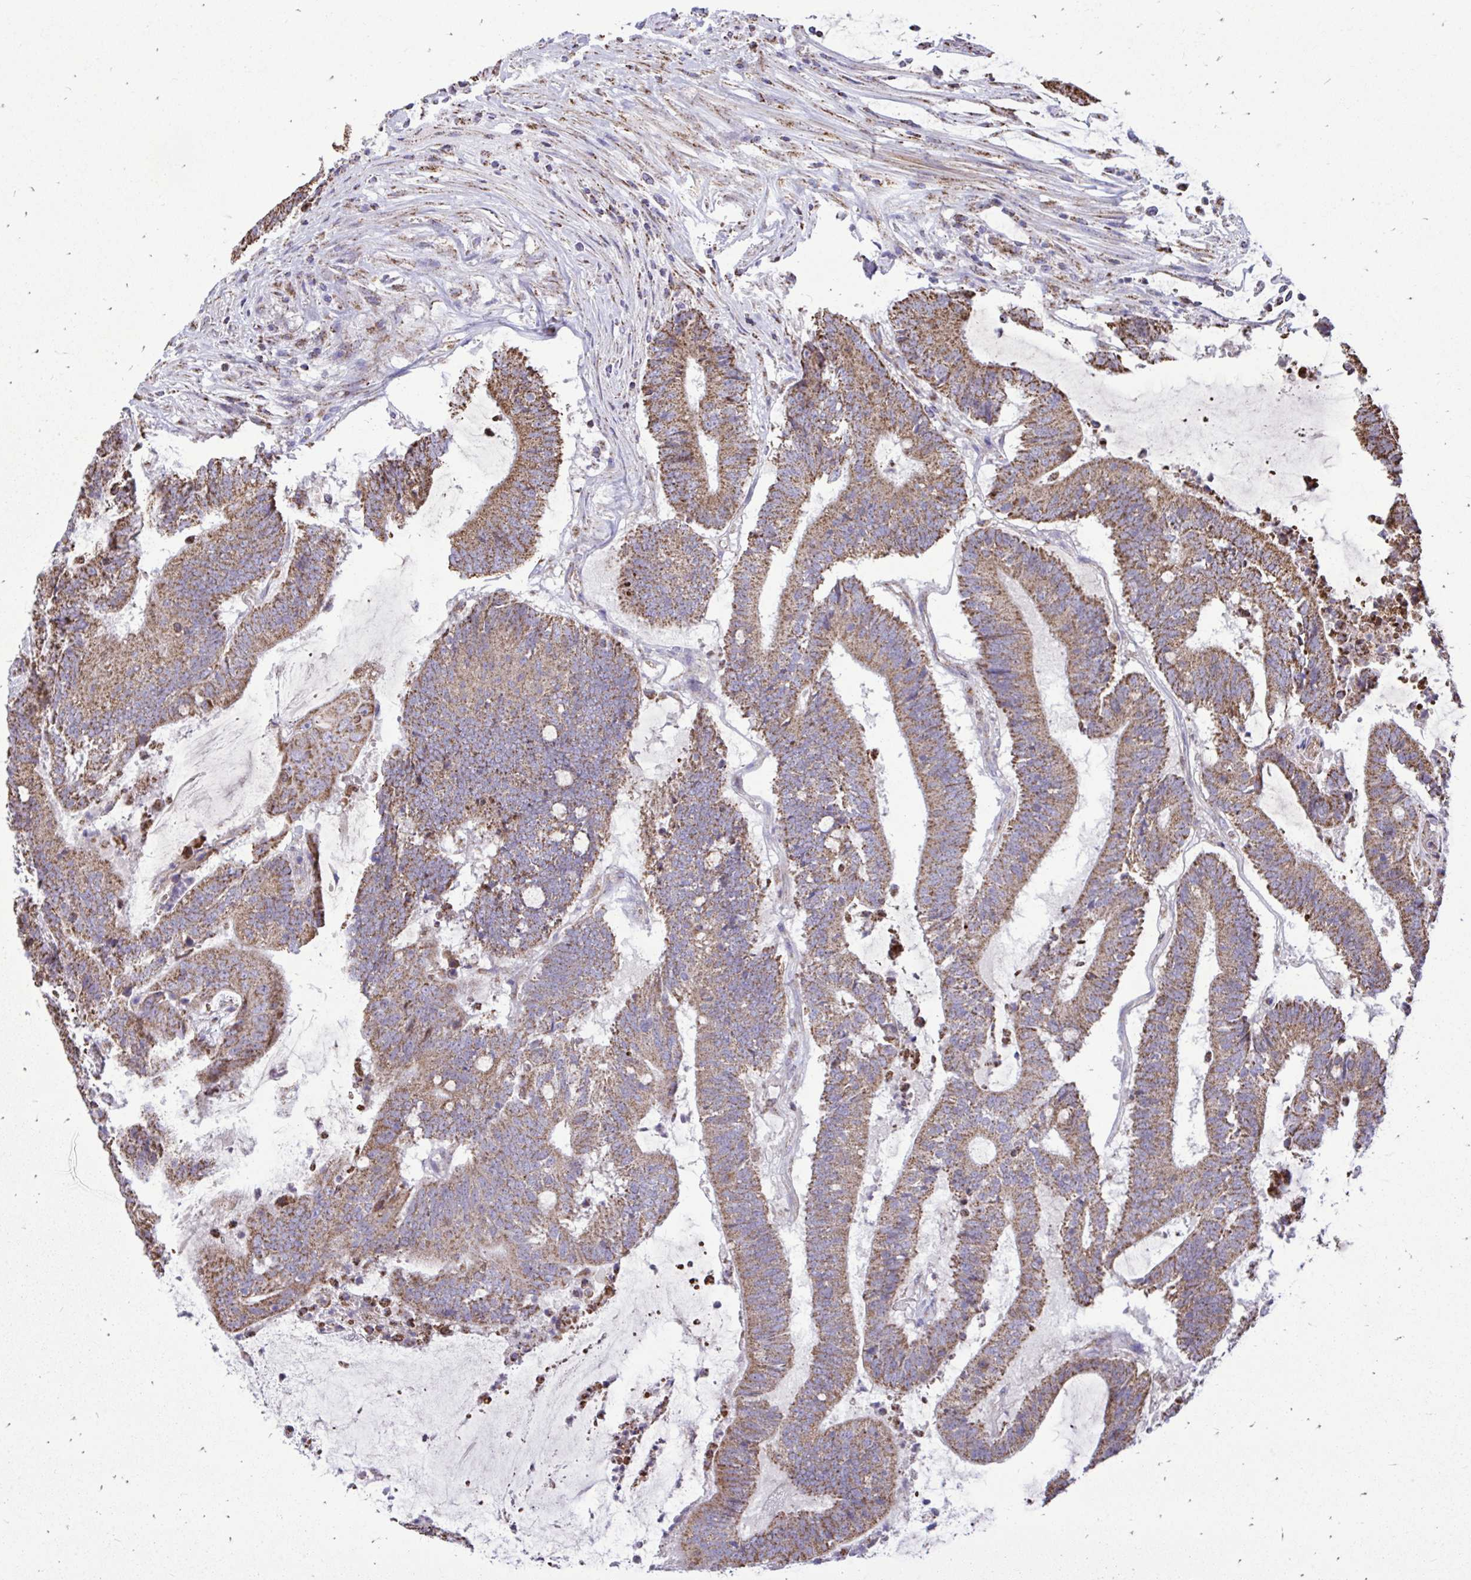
{"staining": {"intensity": "moderate", "quantity": ">75%", "location": "cytoplasmic/membranous"}, "tissue": "colorectal cancer", "cell_type": "Tumor cells", "image_type": "cancer", "snomed": [{"axis": "morphology", "description": "Adenocarcinoma, NOS"}, {"axis": "topography", "description": "Colon"}], "caption": "A brown stain highlights moderate cytoplasmic/membranous positivity of a protein in human adenocarcinoma (colorectal) tumor cells. Immunohistochemistry stains the protein in brown and the nuclei are stained blue.", "gene": "UBE2C", "patient": {"sex": "female", "age": 43}}